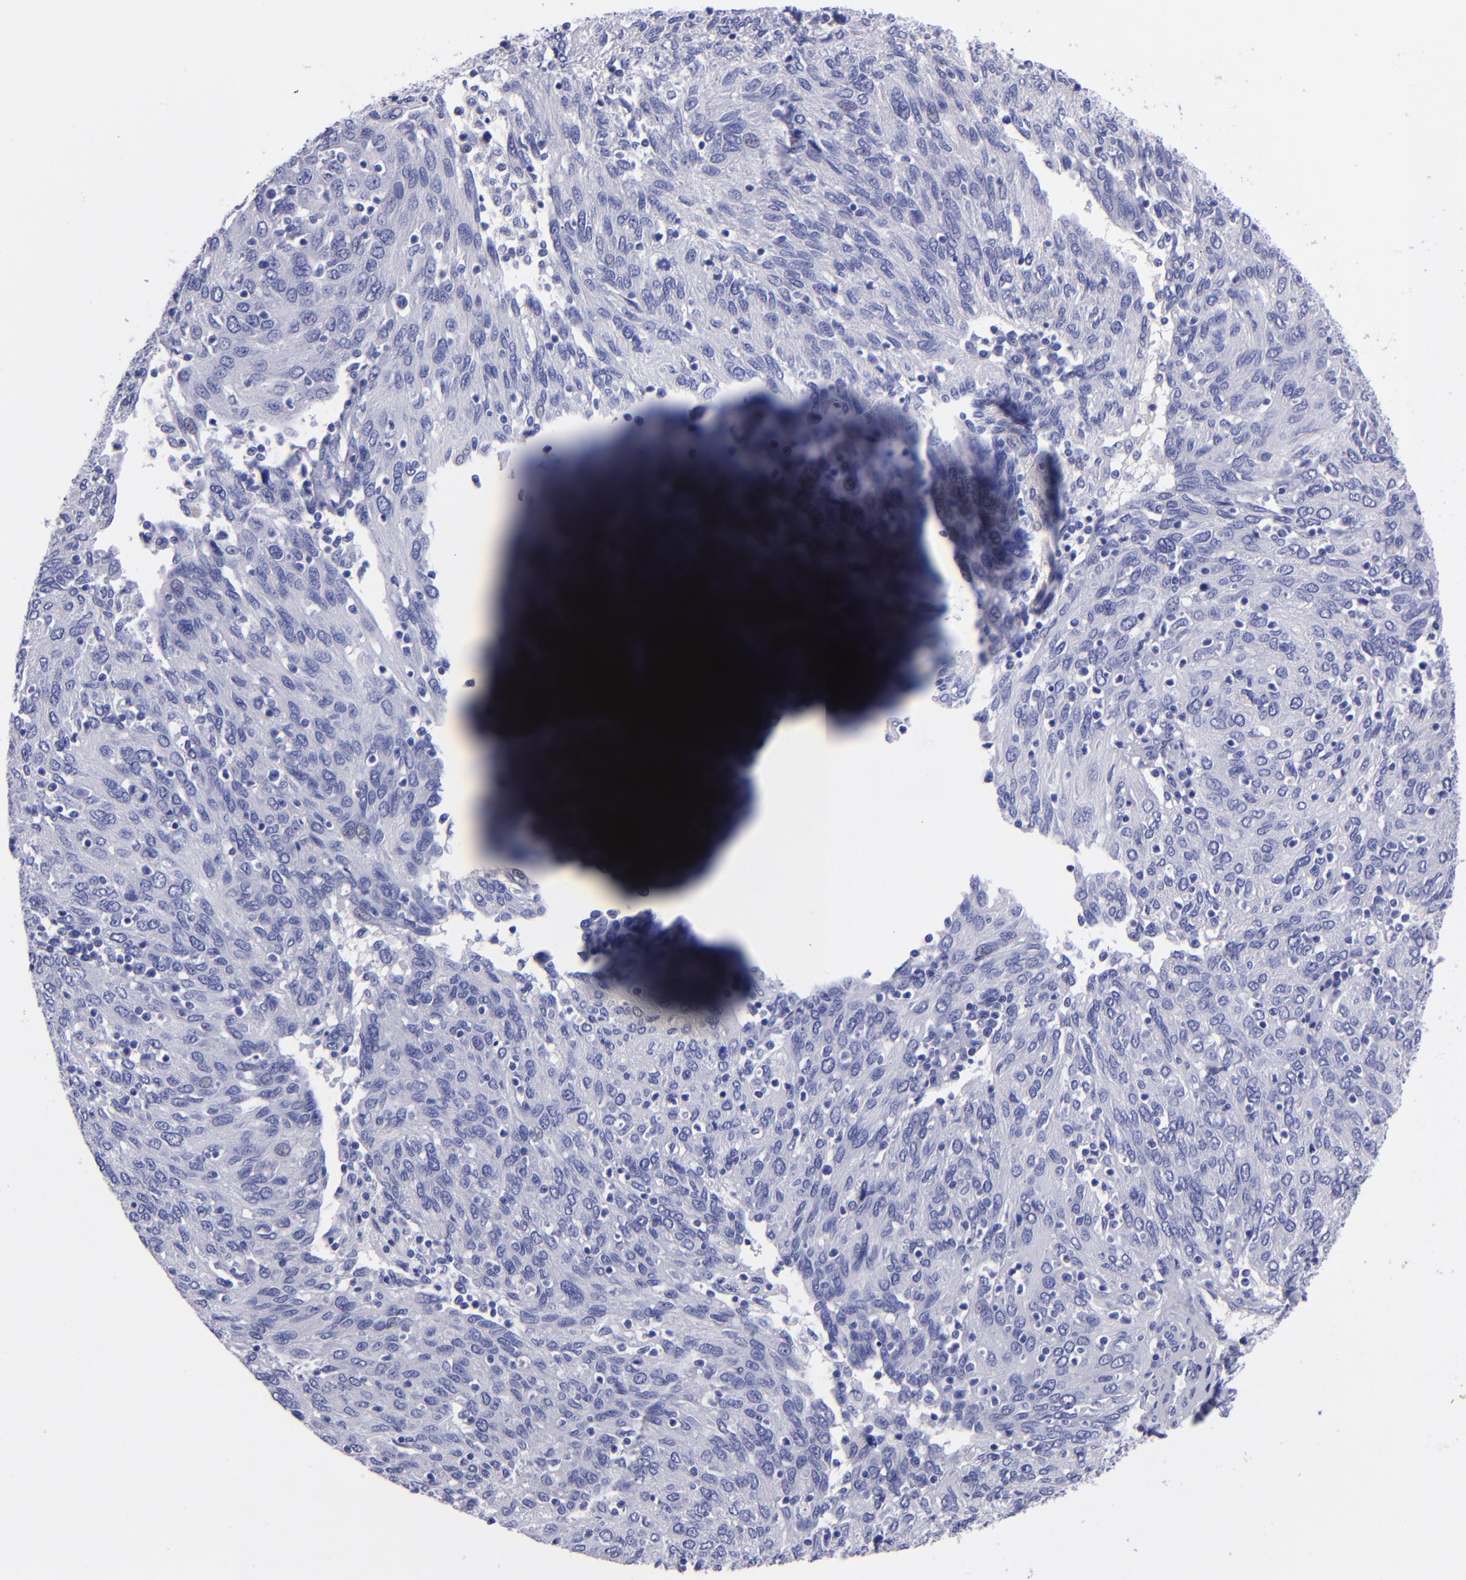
{"staining": {"intensity": "negative", "quantity": "none", "location": "none"}, "tissue": "ovarian cancer", "cell_type": "Tumor cells", "image_type": "cancer", "snomed": [{"axis": "morphology", "description": "Carcinoma, endometroid"}, {"axis": "topography", "description": "Ovary"}], "caption": "DAB (3,3'-diaminobenzidine) immunohistochemical staining of human endometroid carcinoma (ovarian) displays no significant expression in tumor cells.", "gene": "SV2A", "patient": {"sex": "female", "age": 50}}